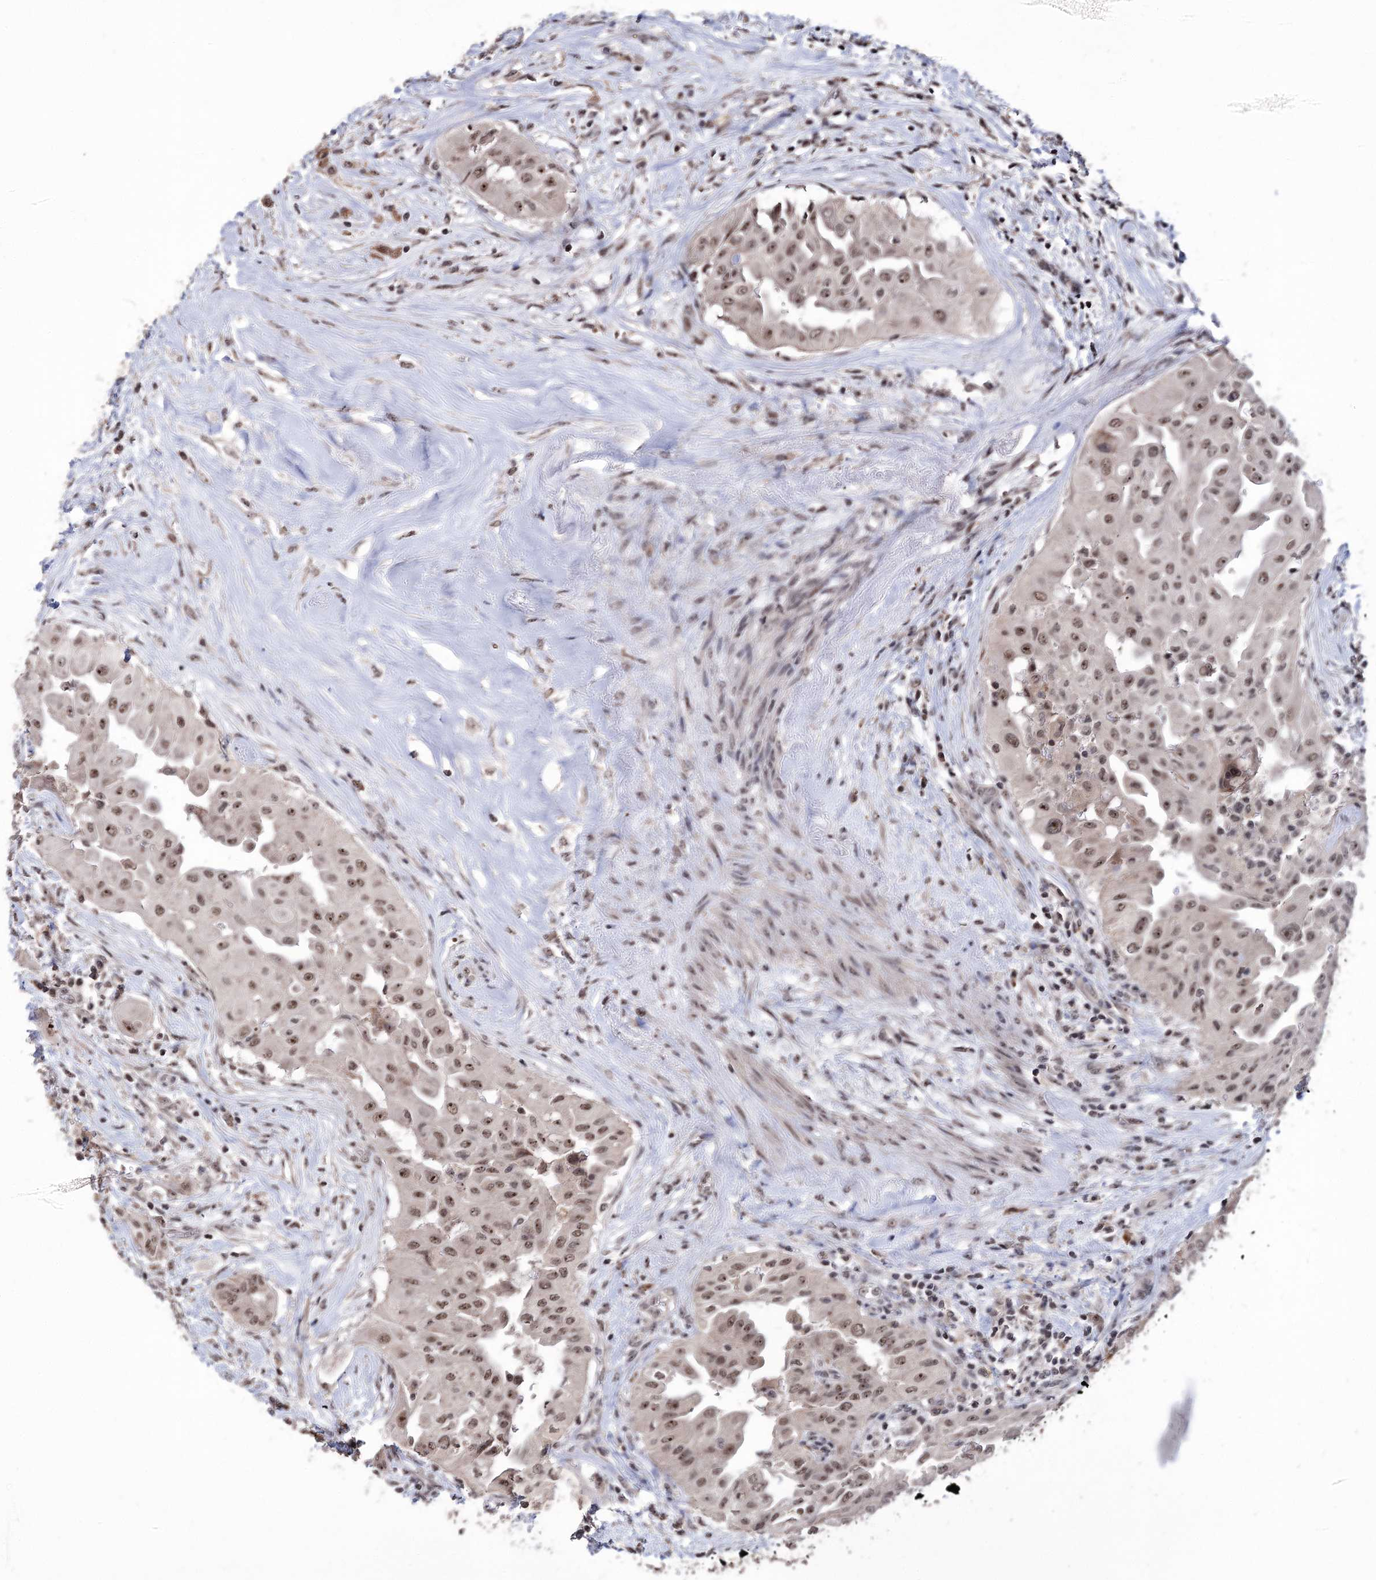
{"staining": {"intensity": "moderate", "quantity": ">75%", "location": "nuclear"}, "tissue": "thyroid cancer", "cell_type": "Tumor cells", "image_type": "cancer", "snomed": [{"axis": "morphology", "description": "Papillary adenocarcinoma, NOS"}, {"axis": "topography", "description": "Thyroid gland"}], "caption": "Thyroid papillary adenocarcinoma tissue demonstrates moderate nuclear positivity in approximately >75% of tumor cells (IHC, brightfield microscopy, high magnification).", "gene": "VGLL4", "patient": {"sex": "female", "age": 59}}